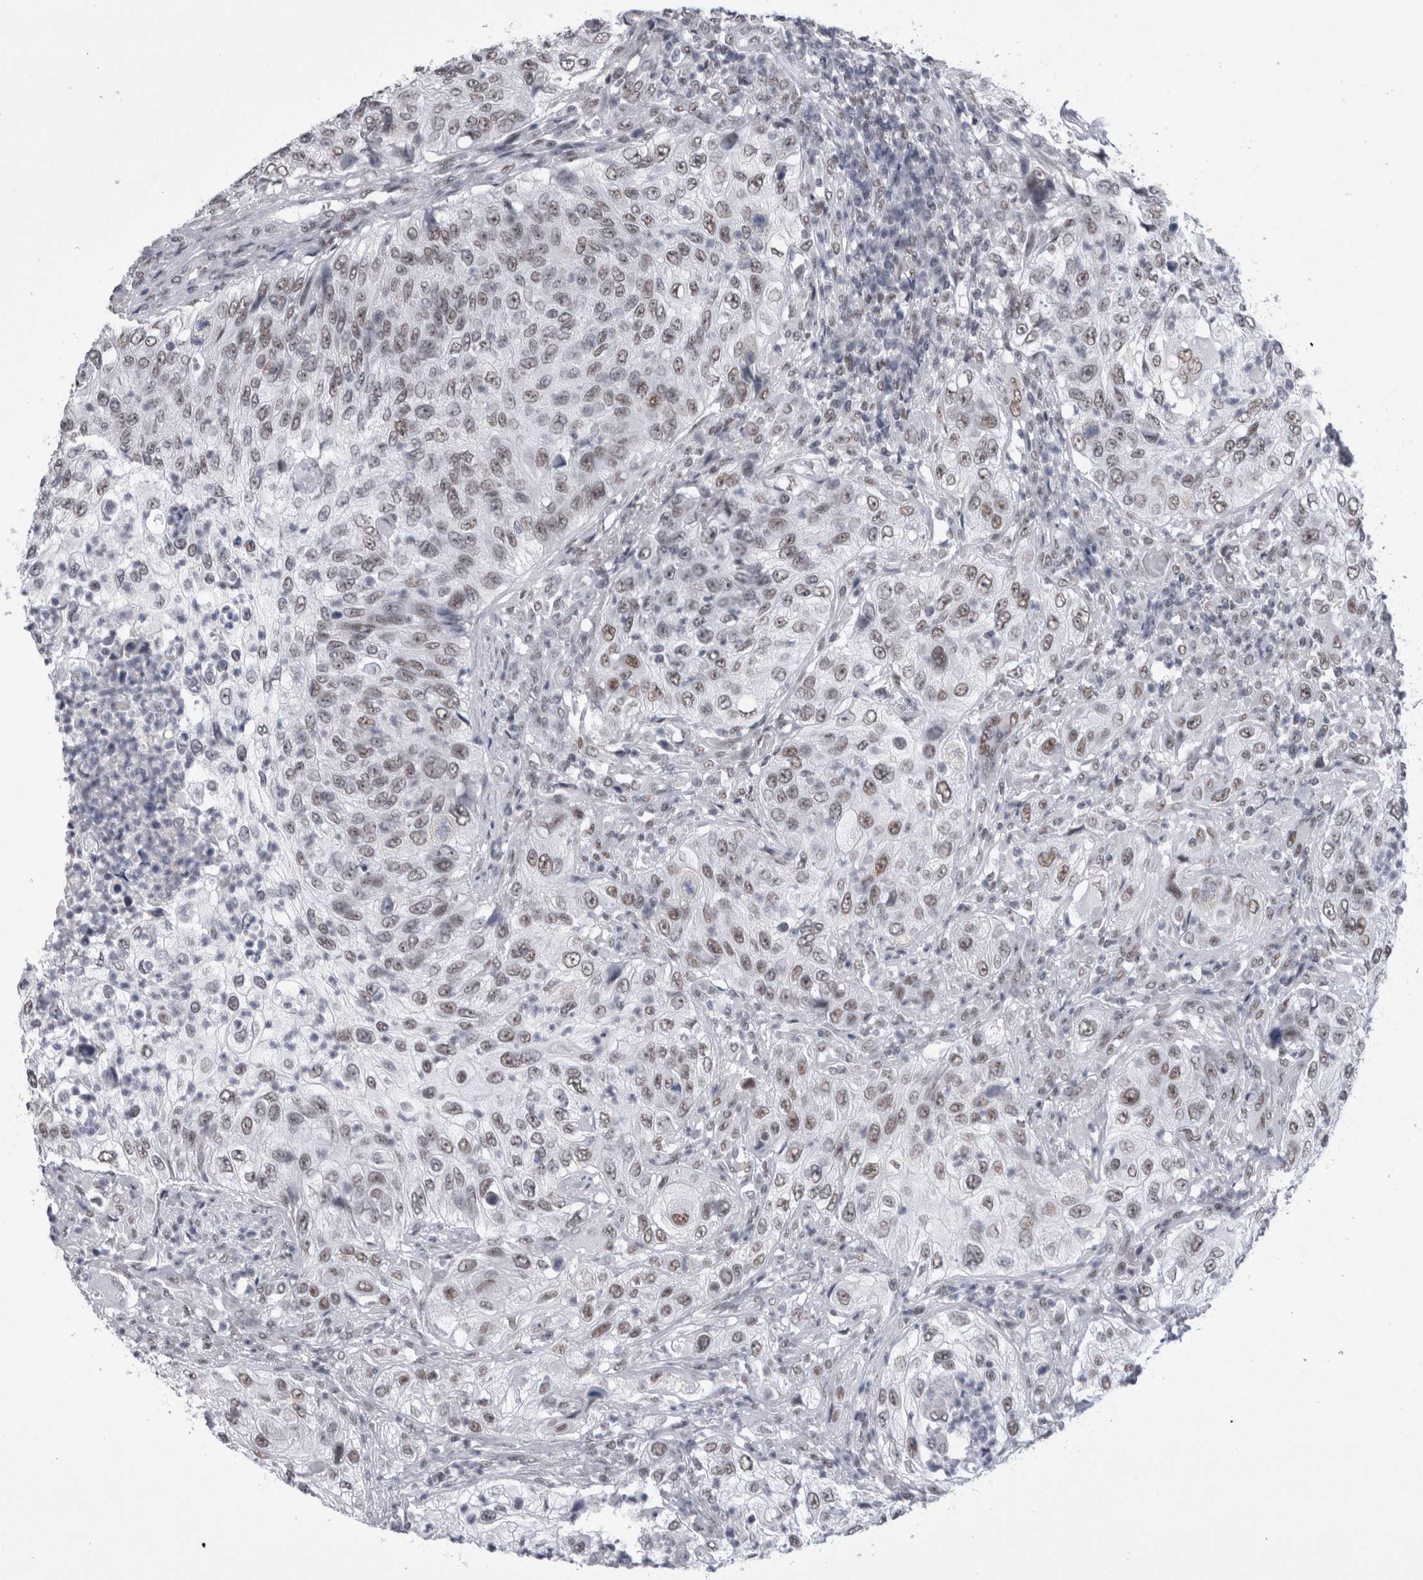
{"staining": {"intensity": "weak", "quantity": ">75%", "location": "nuclear"}, "tissue": "urothelial cancer", "cell_type": "Tumor cells", "image_type": "cancer", "snomed": [{"axis": "morphology", "description": "Urothelial carcinoma, High grade"}, {"axis": "topography", "description": "Urinary bladder"}], "caption": "This histopathology image reveals immunohistochemistry staining of human urothelial cancer, with low weak nuclear staining in approximately >75% of tumor cells.", "gene": "API5", "patient": {"sex": "female", "age": 60}}